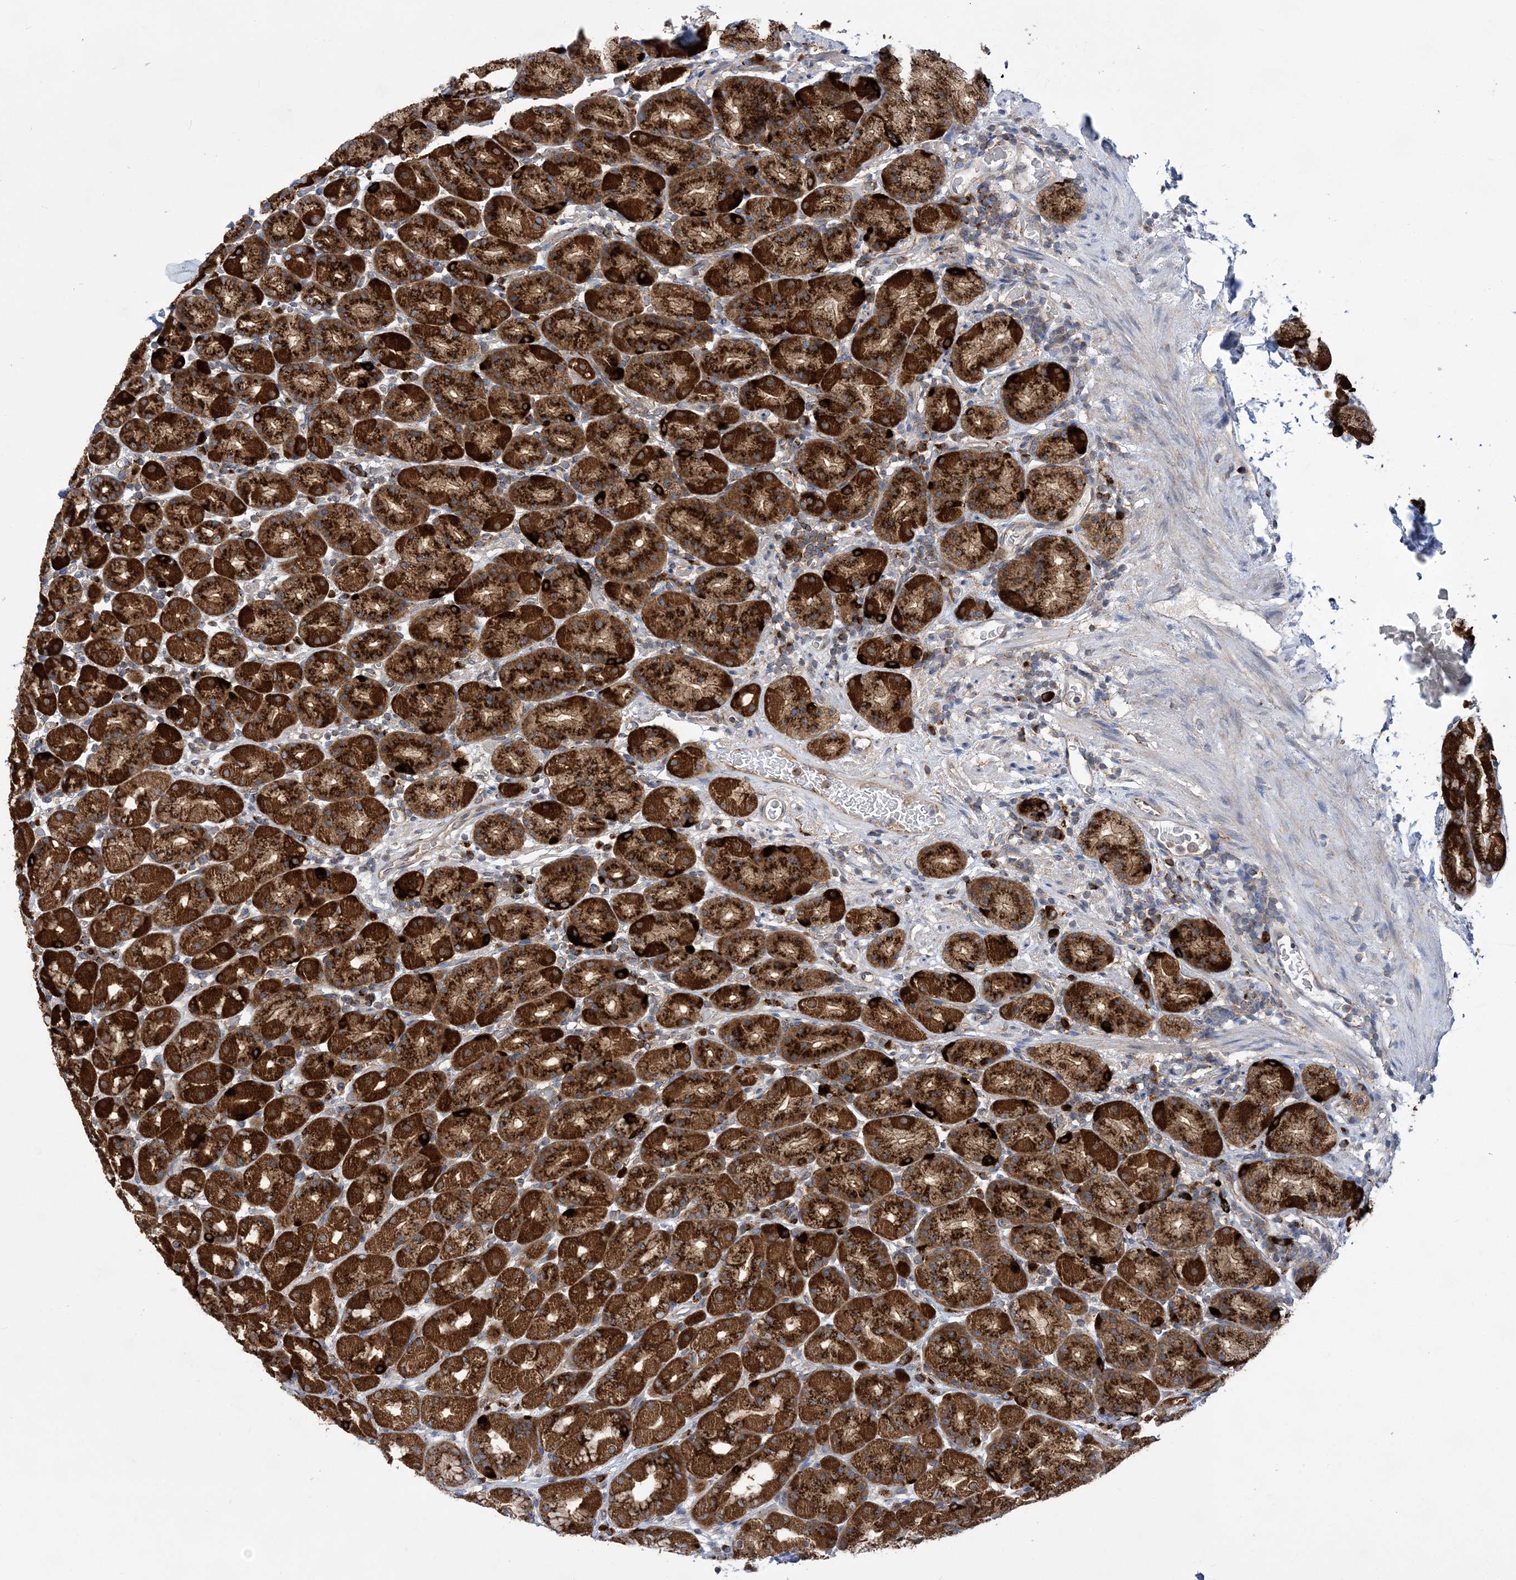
{"staining": {"intensity": "strong", "quantity": ">75%", "location": "cytoplasmic/membranous"}, "tissue": "stomach", "cell_type": "Glandular cells", "image_type": "normal", "snomed": [{"axis": "morphology", "description": "Normal tissue, NOS"}, {"axis": "topography", "description": "Stomach, upper"}], "caption": "The micrograph exhibits a brown stain indicating the presence of a protein in the cytoplasmic/membranous of glandular cells in stomach. Immunohistochemistry (ihc) stains the protein of interest in brown and the nuclei are stained blue.", "gene": "COPB2", "patient": {"sex": "male", "age": 68}}